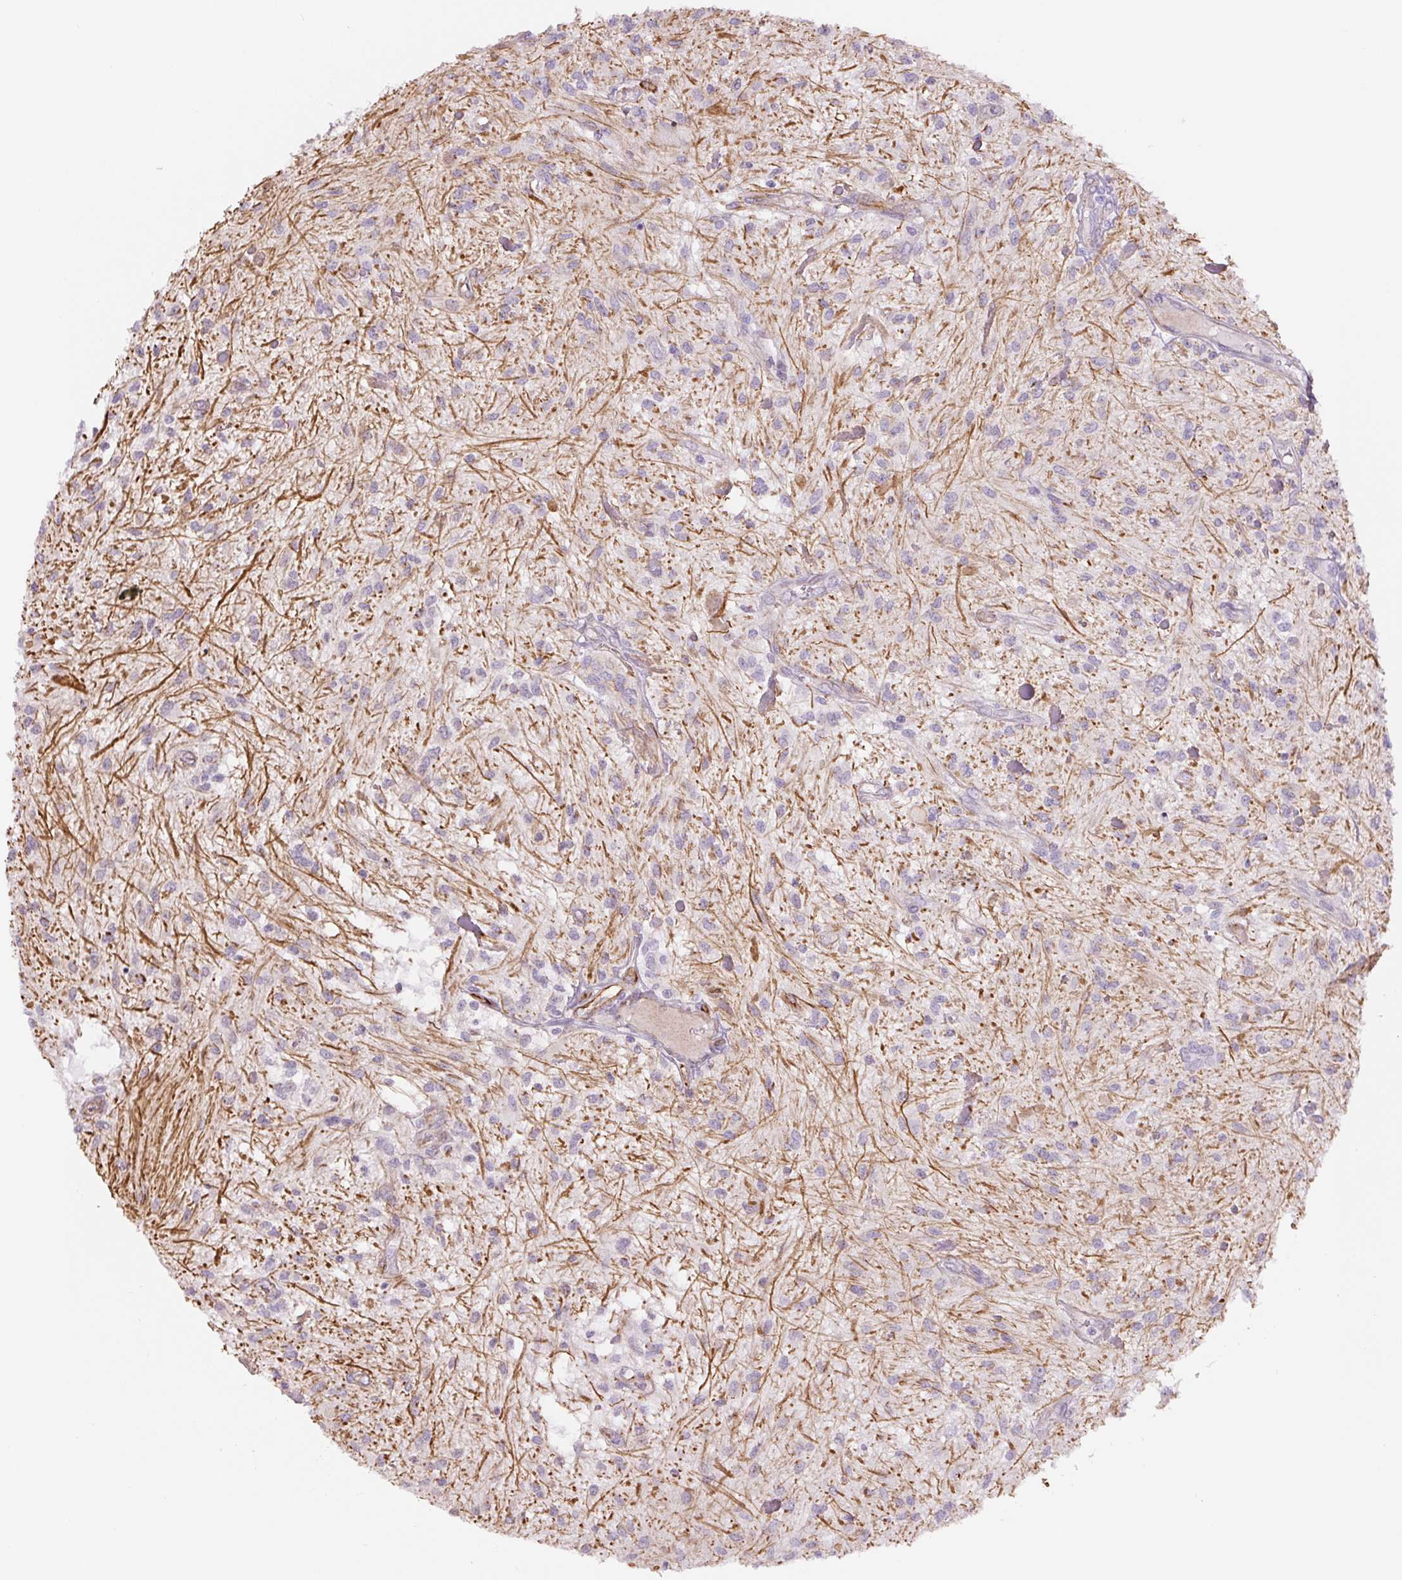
{"staining": {"intensity": "negative", "quantity": "none", "location": "none"}, "tissue": "glioma", "cell_type": "Tumor cells", "image_type": "cancer", "snomed": [{"axis": "morphology", "description": "Glioma, malignant, Low grade"}, {"axis": "topography", "description": "Cerebellum"}], "caption": "IHC of human malignant low-grade glioma reveals no expression in tumor cells. (Stains: DAB (3,3'-diaminobenzidine) immunohistochemistry with hematoxylin counter stain, Microscopy: brightfield microscopy at high magnification).", "gene": "NES", "patient": {"sex": "female", "age": 14}}